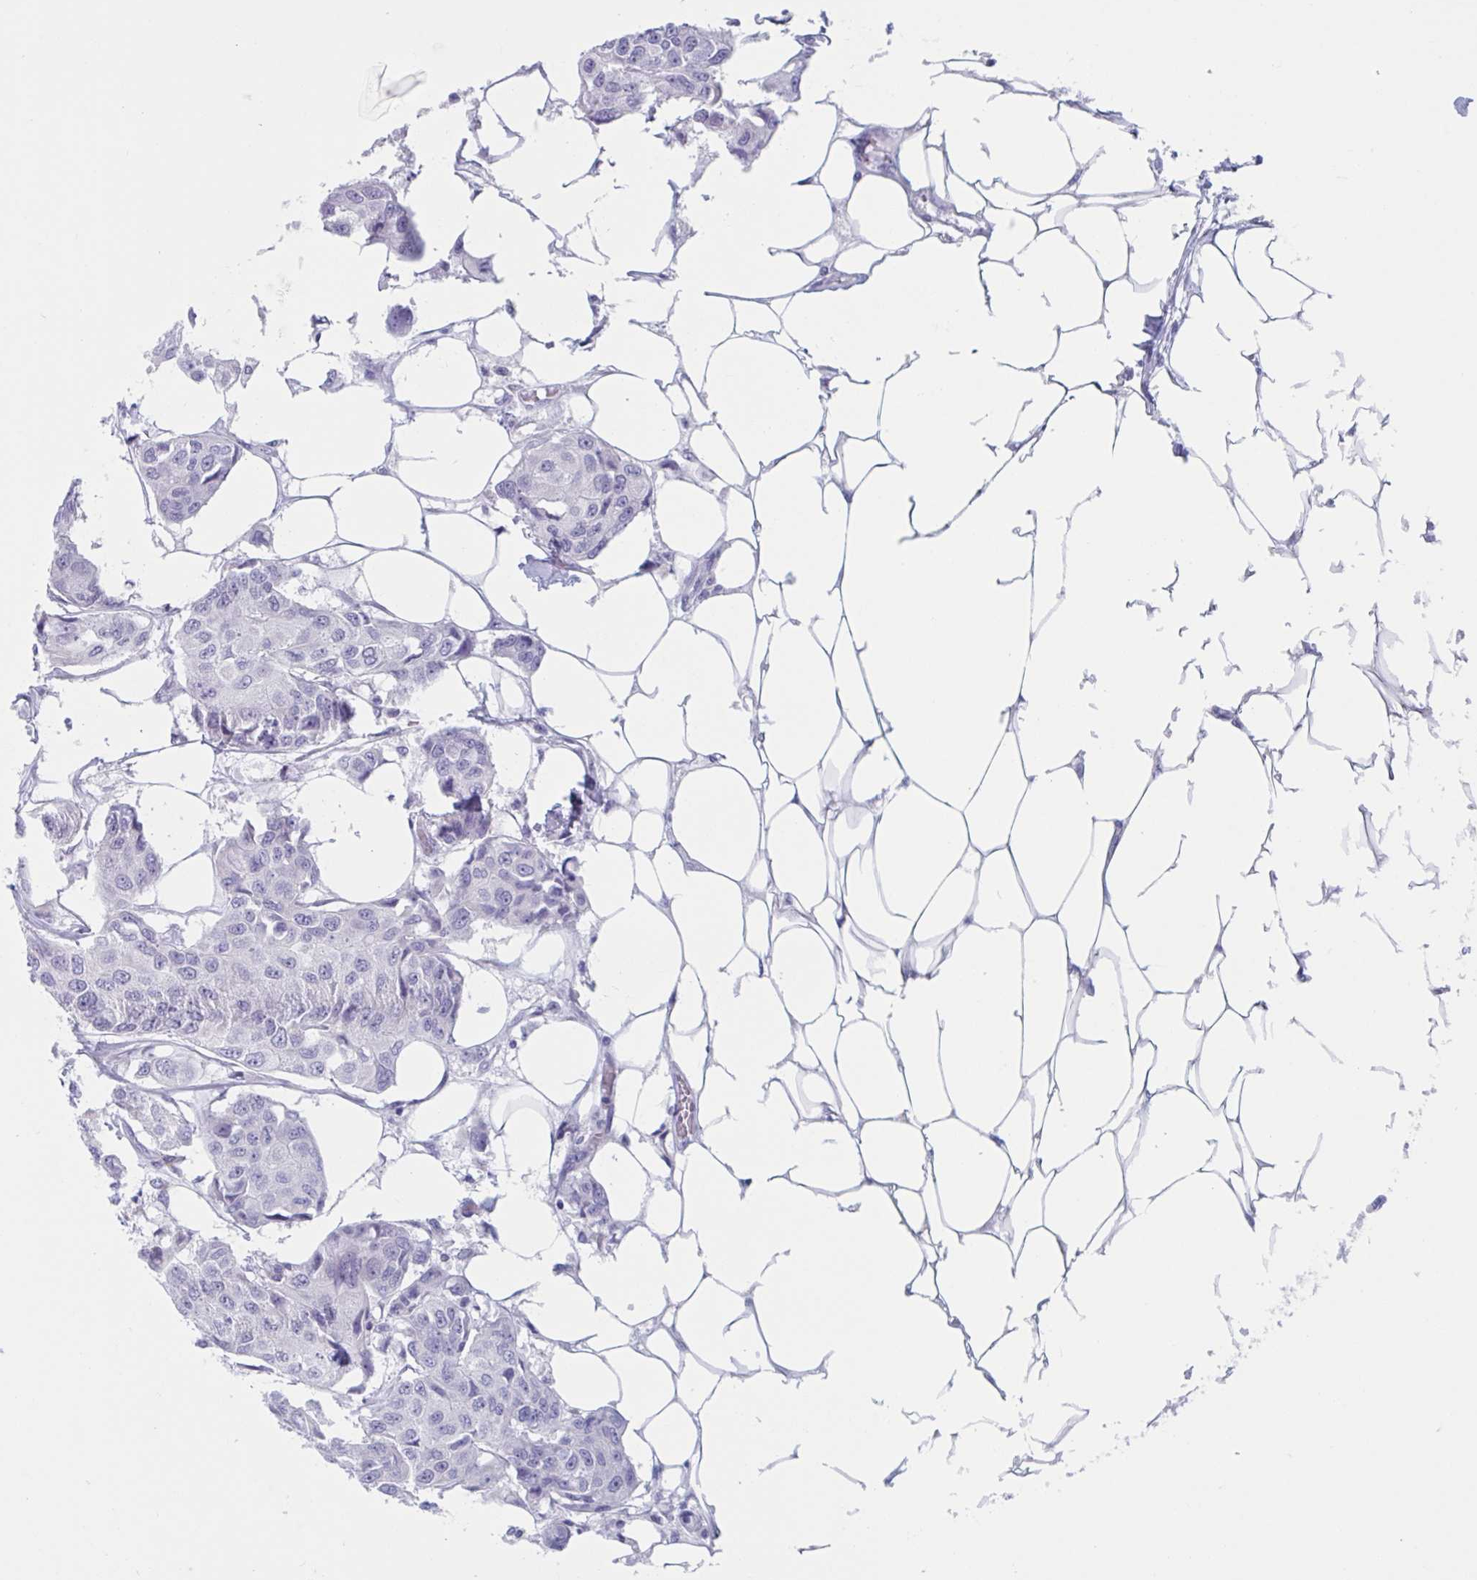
{"staining": {"intensity": "negative", "quantity": "none", "location": "none"}, "tissue": "breast cancer", "cell_type": "Tumor cells", "image_type": "cancer", "snomed": [{"axis": "morphology", "description": "Duct carcinoma"}, {"axis": "topography", "description": "Breast"}, {"axis": "topography", "description": "Lymph node"}], "caption": "Breast cancer was stained to show a protein in brown. There is no significant expression in tumor cells. (Stains: DAB IHC with hematoxylin counter stain, Microscopy: brightfield microscopy at high magnification).", "gene": "HSD11B2", "patient": {"sex": "female", "age": 80}}